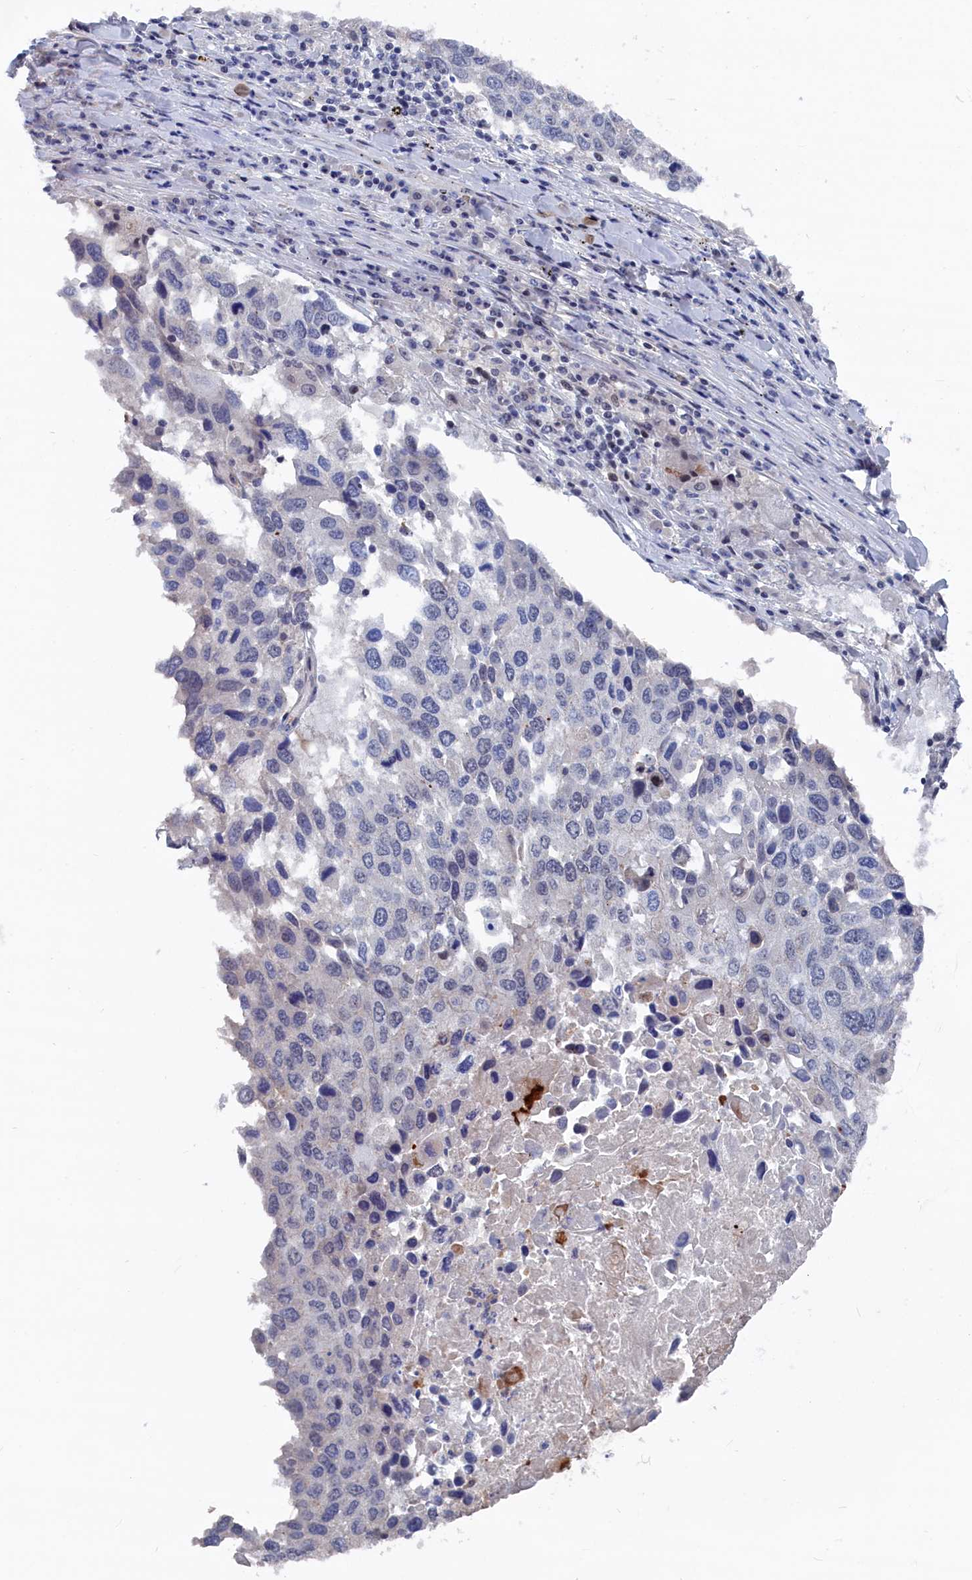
{"staining": {"intensity": "negative", "quantity": "none", "location": "none"}, "tissue": "lung cancer", "cell_type": "Tumor cells", "image_type": "cancer", "snomed": [{"axis": "morphology", "description": "Squamous cell carcinoma, NOS"}, {"axis": "topography", "description": "Lung"}], "caption": "Immunohistochemical staining of lung squamous cell carcinoma exhibits no significant staining in tumor cells.", "gene": "MARCHF3", "patient": {"sex": "male", "age": 65}}